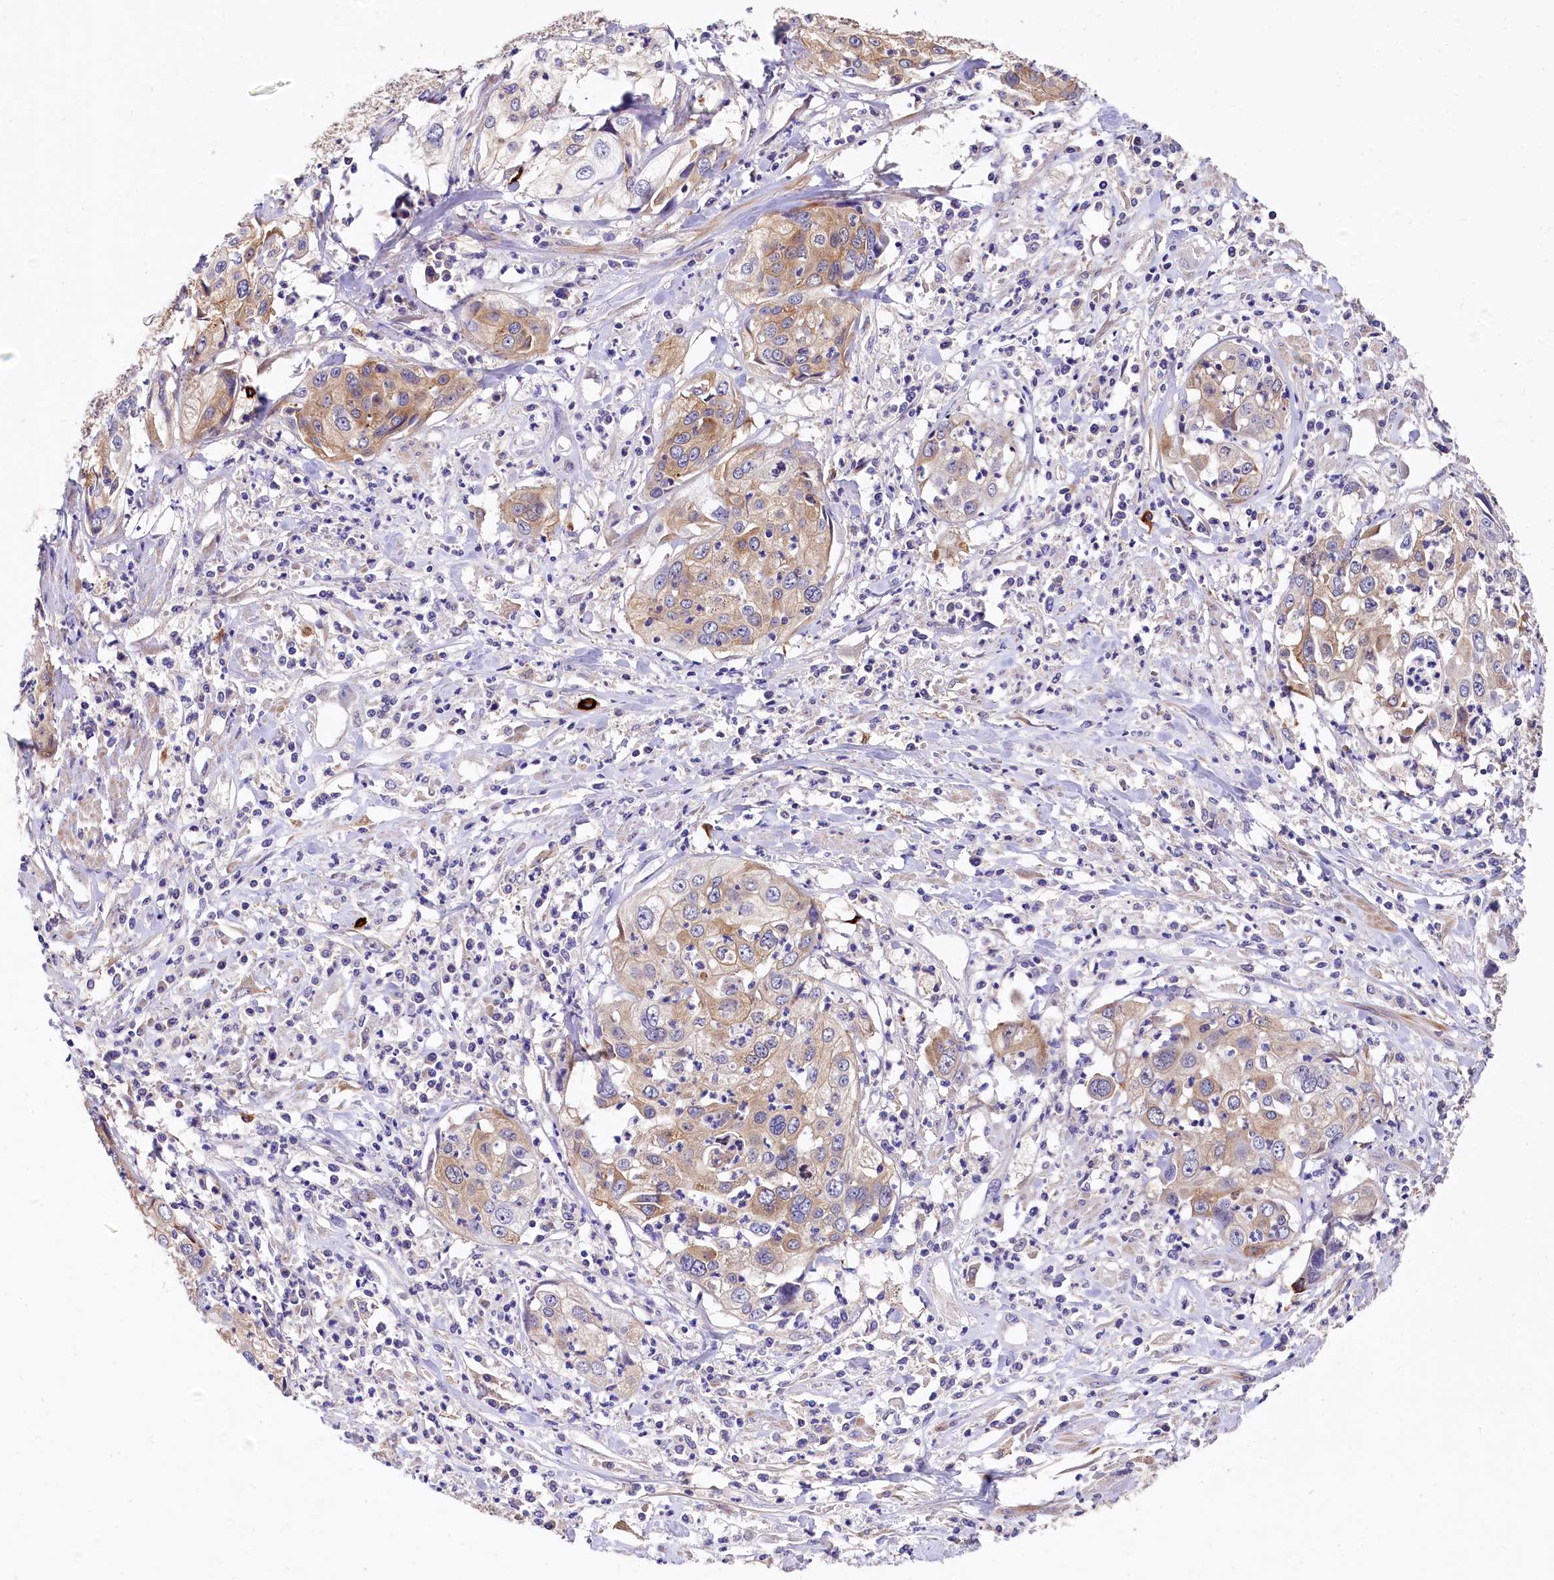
{"staining": {"intensity": "weak", "quantity": "25%-75%", "location": "cytoplasmic/membranous"}, "tissue": "cervical cancer", "cell_type": "Tumor cells", "image_type": "cancer", "snomed": [{"axis": "morphology", "description": "Squamous cell carcinoma, NOS"}, {"axis": "topography", "description": "Cervix"}], "caption": "Immunohistochemical staining of cervical cancer (squamous cell carcinoma) demonstrates low levels of weak cytoplasmic/membranous protein expression in about 25%-75% of tumor cells. The protein of interest is shown in brown color, while the nuclei are stained blue.", "gene": "EPS8L2", "patient": {"sex": "female", "age": 31}}